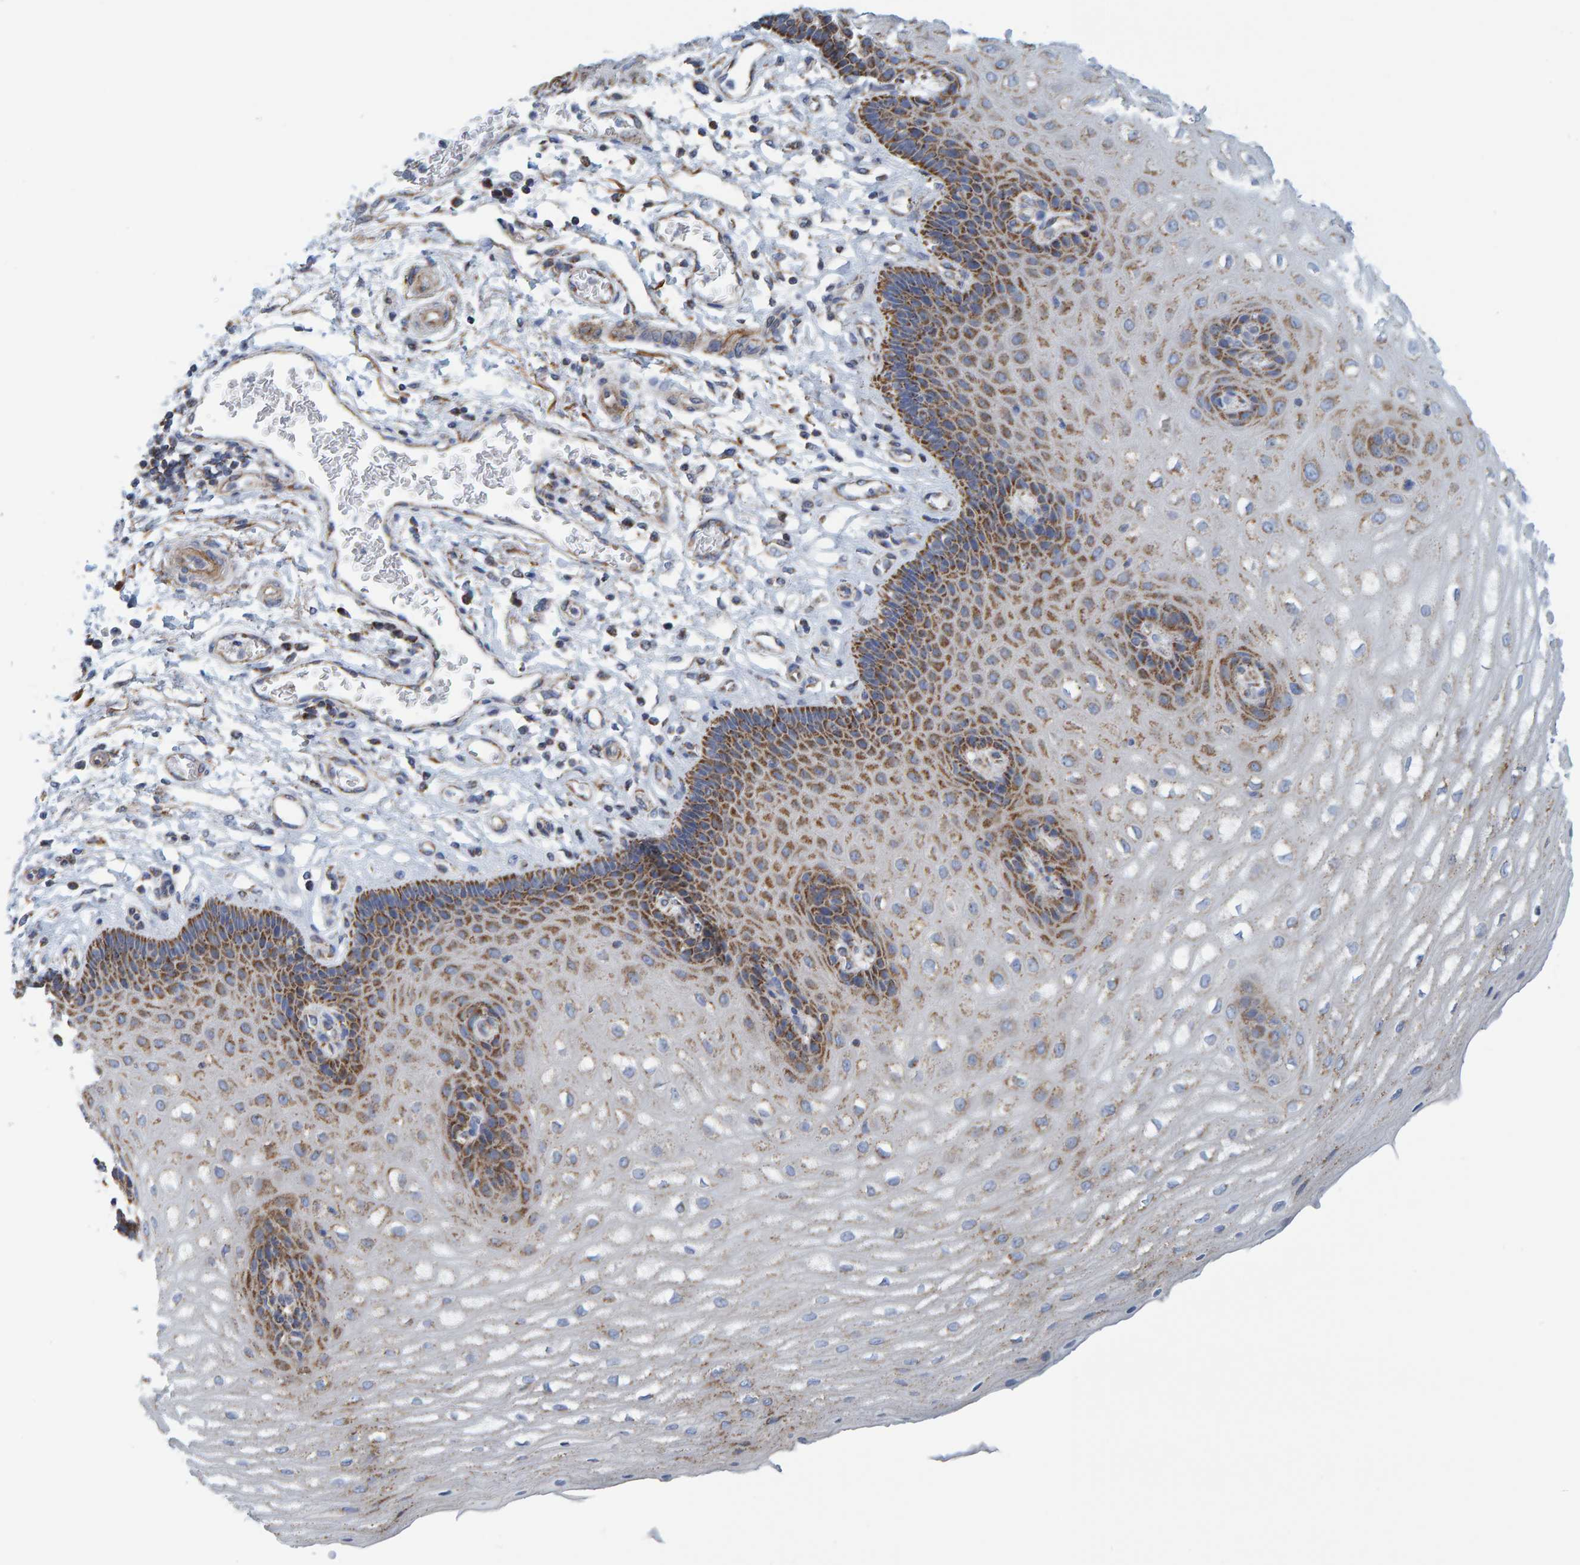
{"staining": {"intensity": "moderate", "quantity": "25%-75%", "location": "cytoplasmic/membranous"}, "tissue": "esophagus", "cell_type": "Squamous epithelial cells", "image_type": "normal", "snomed": [{"axis": "morphology", "description": "Normal tissue, NOS"}, {"axis": "topography", "description": "Esophagus"}], "caption": "Protein expression analysis of unremarkable esophagus shows moderate cytoplasmic/membranous expression in about 25%-75% of squamous epithelial cells. The protein is shown in brown color, while the nuclei are stained blue.", "gene": "MRPS7", "patient": {"sex": "male", "age": 54}}